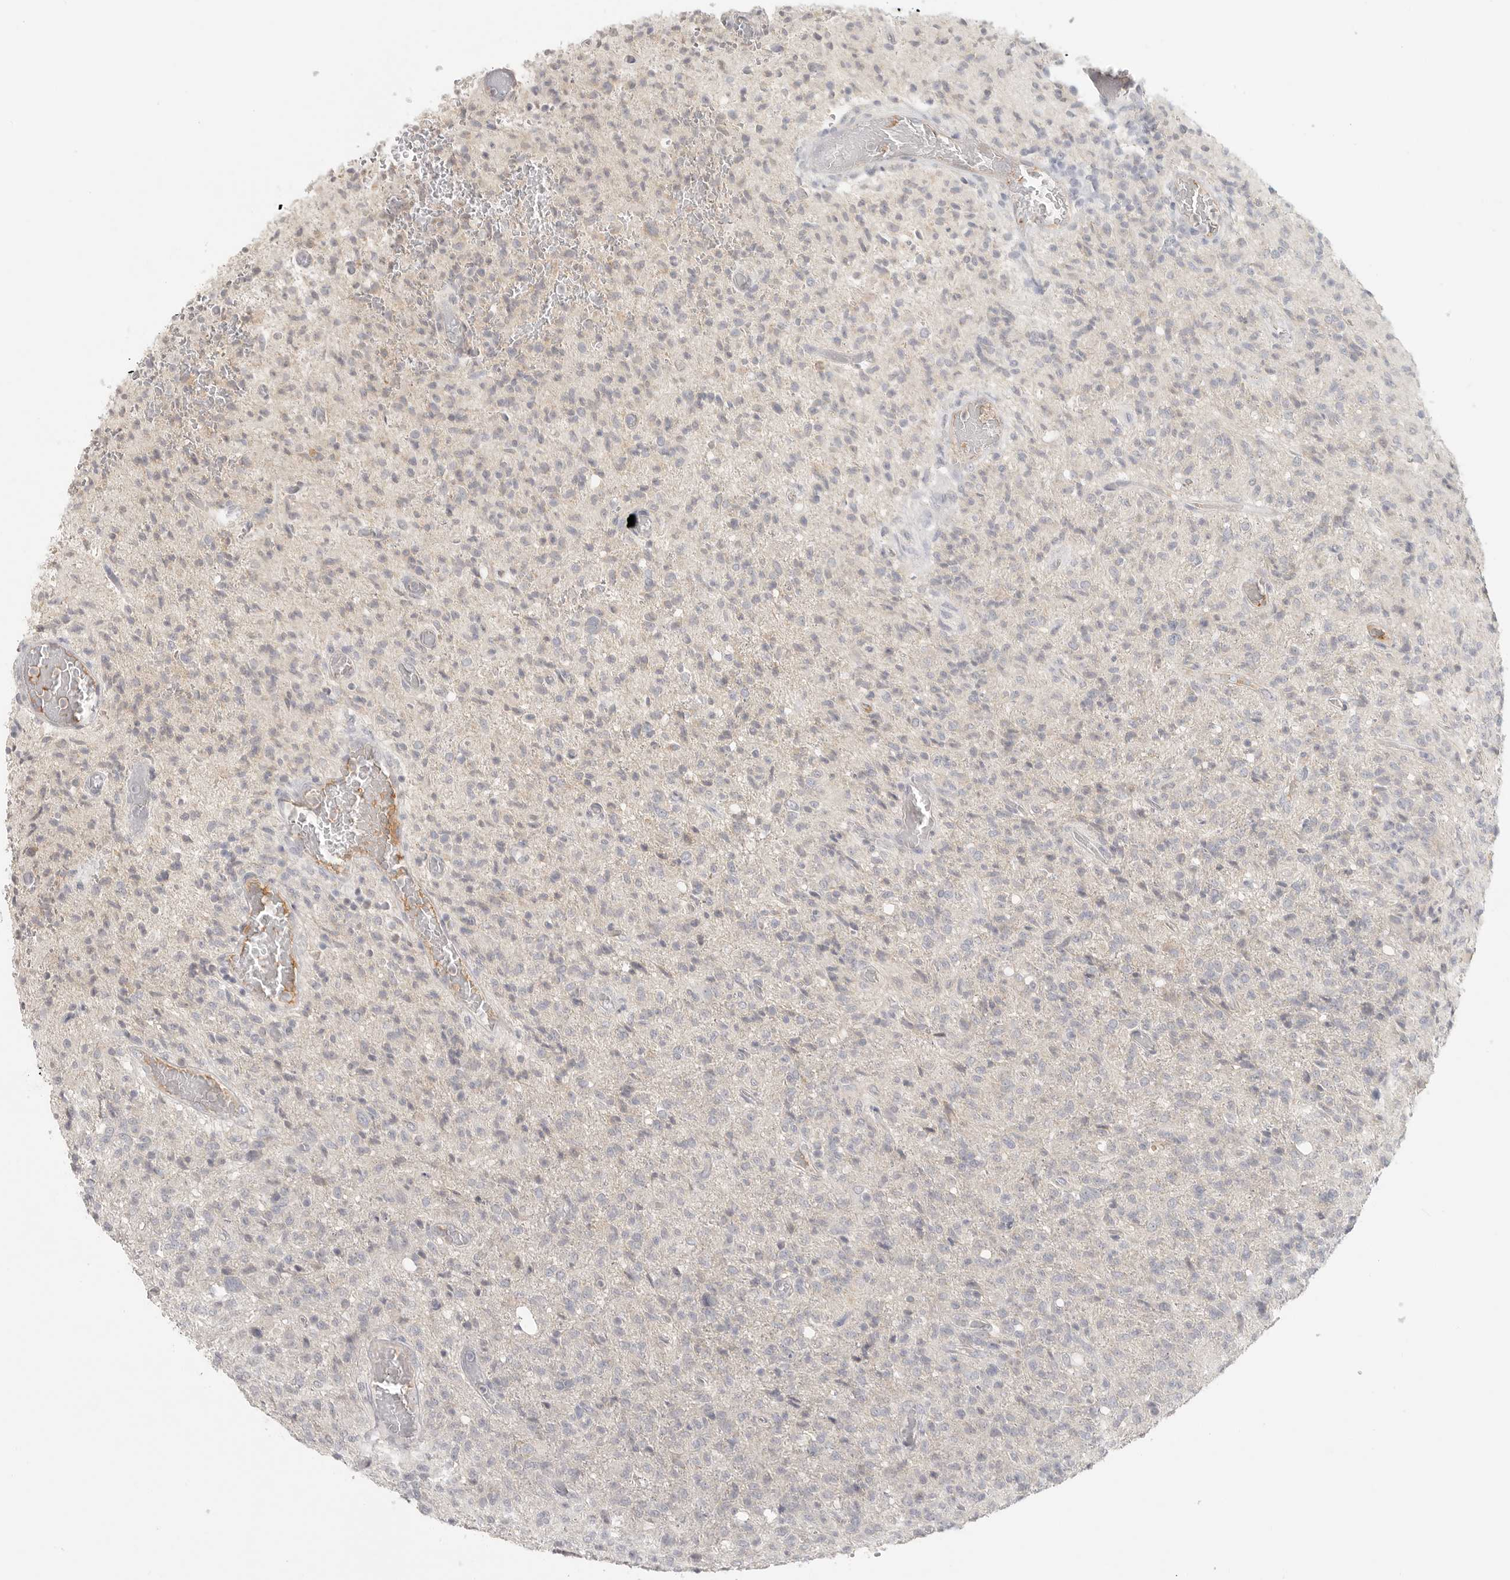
{"staining": {"intensity": "weak", "quantity": "<25%", "location": "cytoplasmic/membranous"}, "tissue": "glioma", "cell_type": "Tumor cells", "image_type": "cancer", "snomed": [{"axis": "morphology", "description": "Glioma, malignant, High grade"}, {"axis": "topography", "description": "Brain"}], "caption": "DAB (3,3'-diaminobenzidine) immunohistochemical staining of human glioma displays no significant positivity in tumor cells.", "gene": "SLC25A36", "patient": {"sex": "female", "age": 57}}